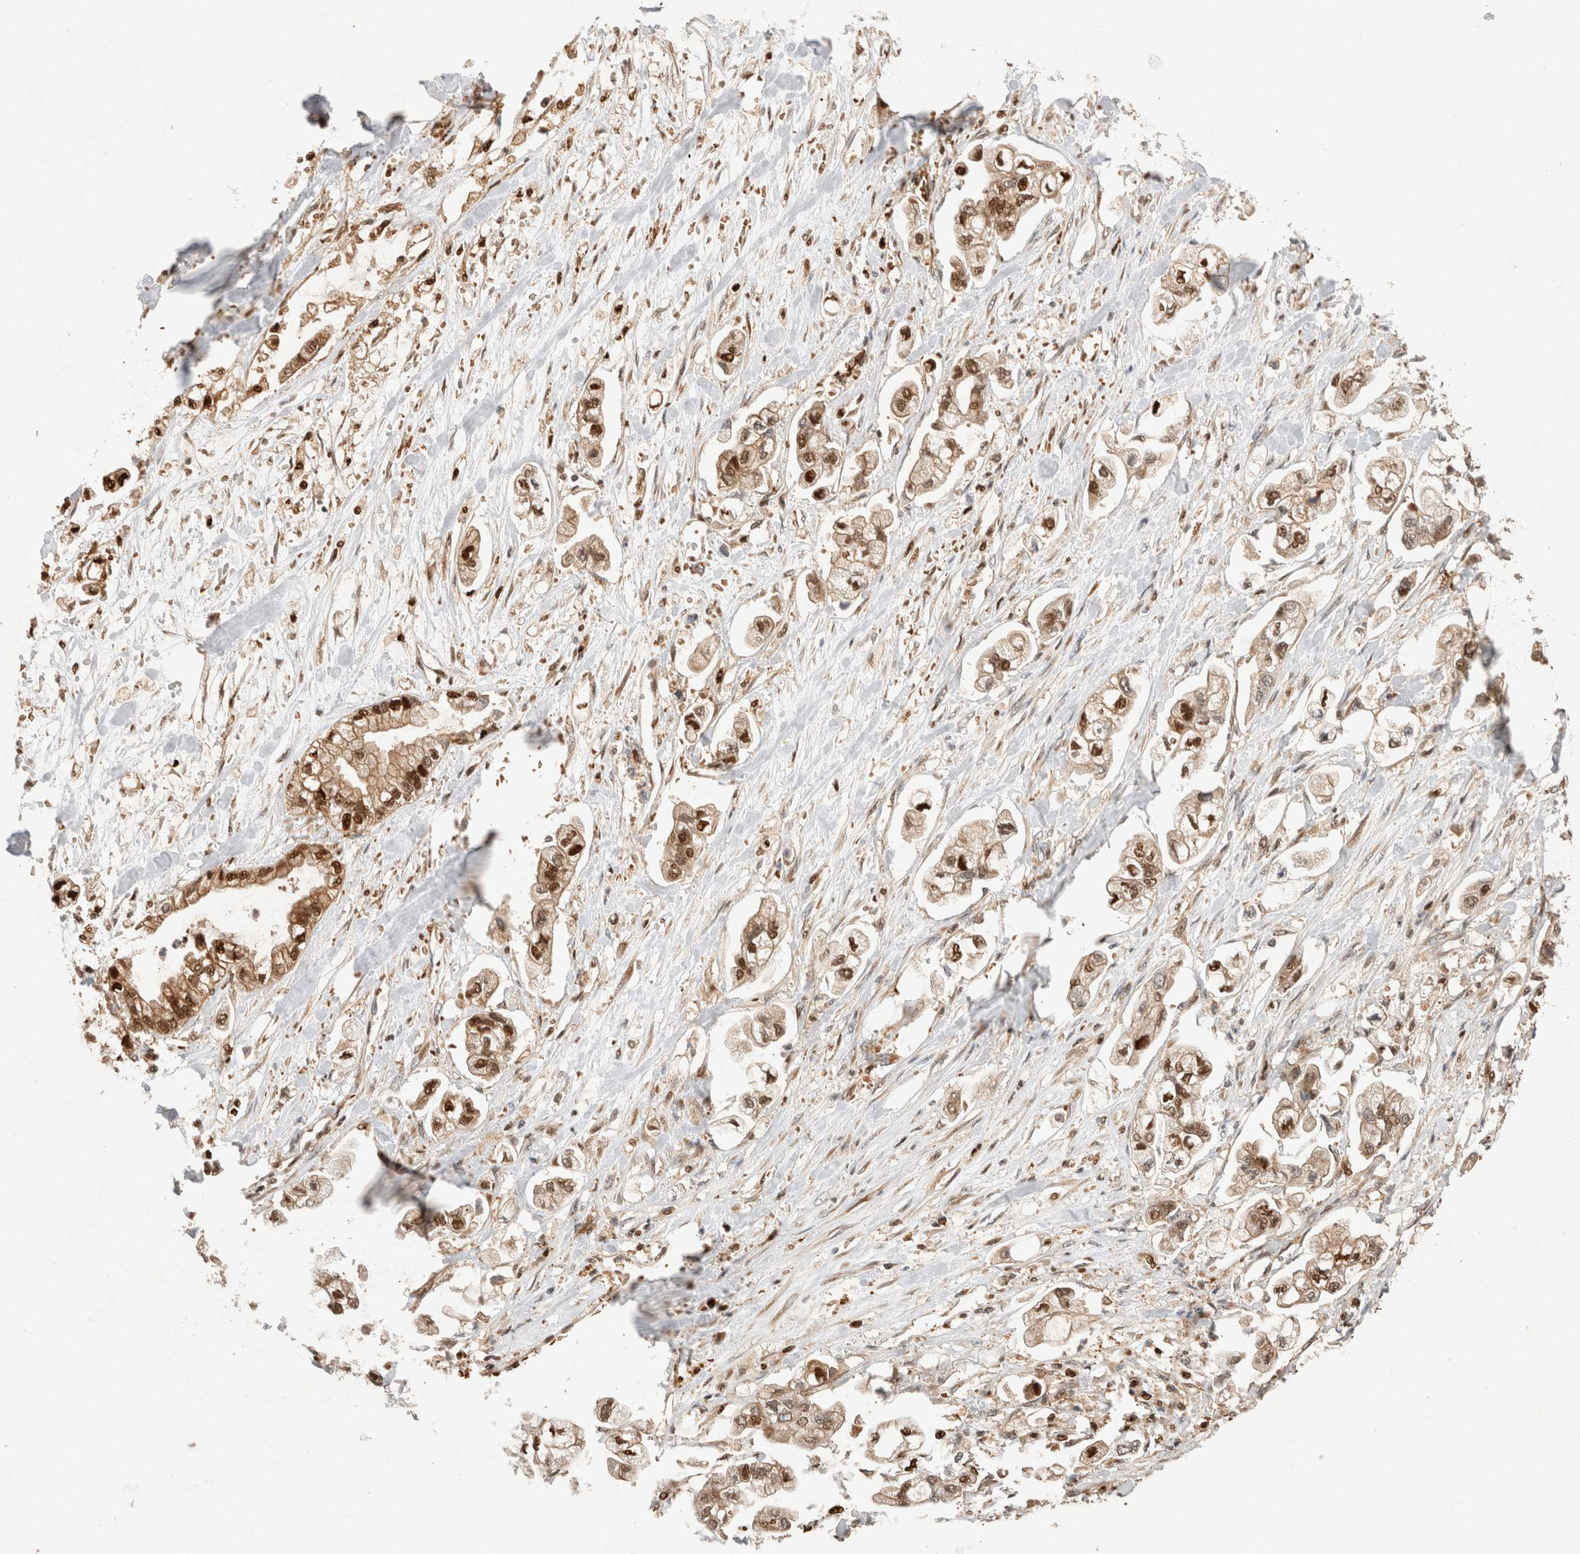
{"staining": {"intensity": "moderate", "quantity": ">75%", "location": "cytoplasmic/membranous,nuclear"}, "tissue": "stomach cancer", "cell_type": "Tumor cells", "image_type": "cancer", "snomed": [{"axis": "morphology", "description": "Normal tissue, NOS"}, {"axis": "morphology", "description": "Adenocarcinoma, NOS"}, {"axis": "topography", "description": "Stomach"}], "caption": "IHC image of stomach cancer (adenocarcinoma) stained for a protein (brown), which reveals medium levels of moderate cytoplasmic/membranous and nuclear expression in about >75% of tumor cells.", "gene": "OTUD6B", "patient": {"sex": "male", "age": 62}}